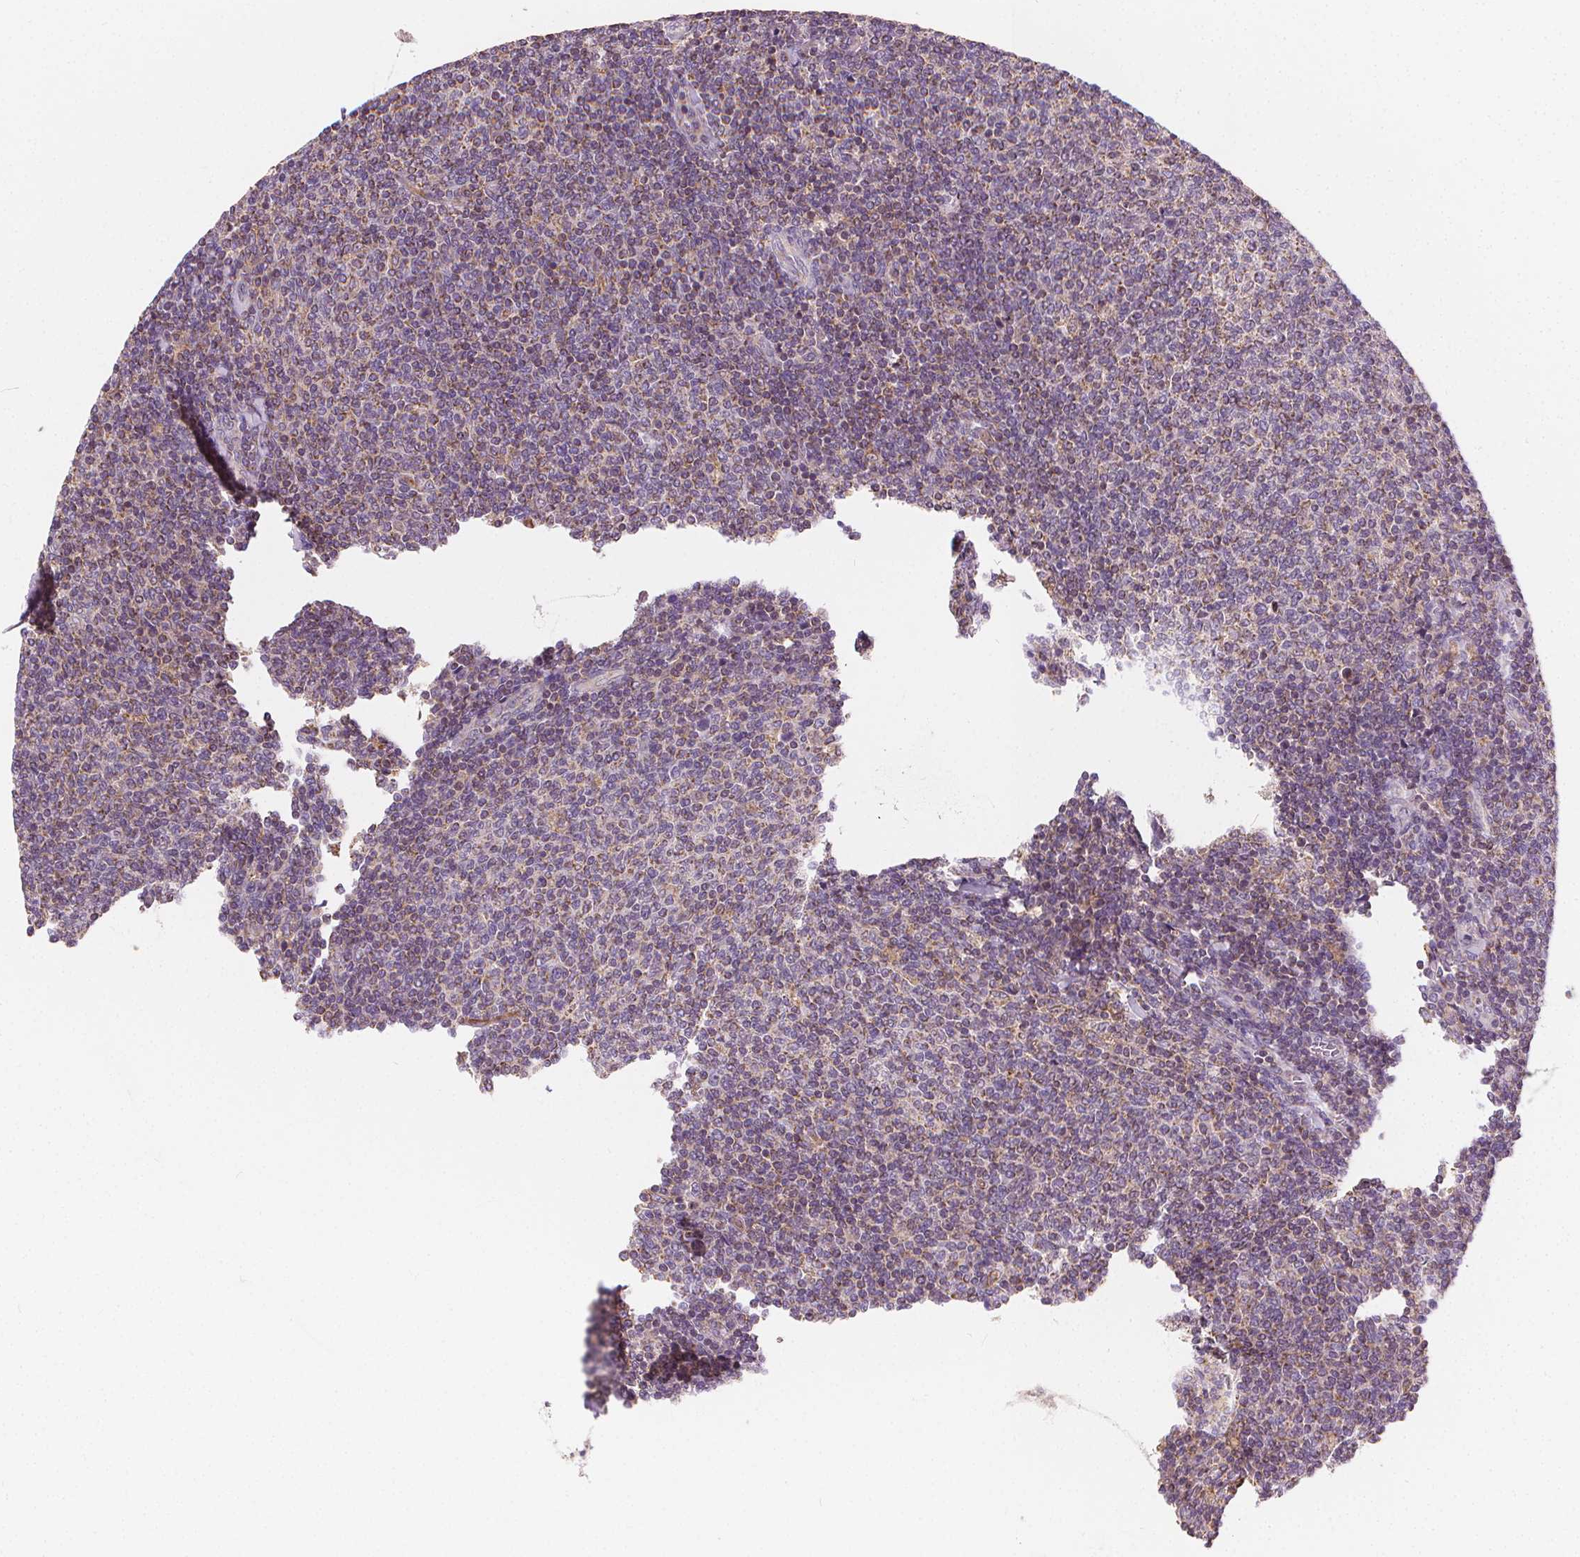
{"staining": {"intensity": "weak", "quantity": "<25%", "location": "cytoplasmic/membranous"}, "tissue": "lymphoma", "cell_type": "Tumor cells", "image_type": "cancer", "snomed": [{"axis": "morphology", "description": "Malignant lymphoma, non-Hodgkin's type, Low grade"}, {"axis": "topography", "description": "Lymph node"}], "caption": "Micrograph shows no protein expression in tumor cells of low-grade malignant lymphoma, non-Hodgkin's type tissue. (DAB (3,3'-diaminobenzidine) immunohistochemistry visualized using brightfield microscopy, high magnification).", "gene": "RAB20", "patient": {"sex": "male", "age": 52}}